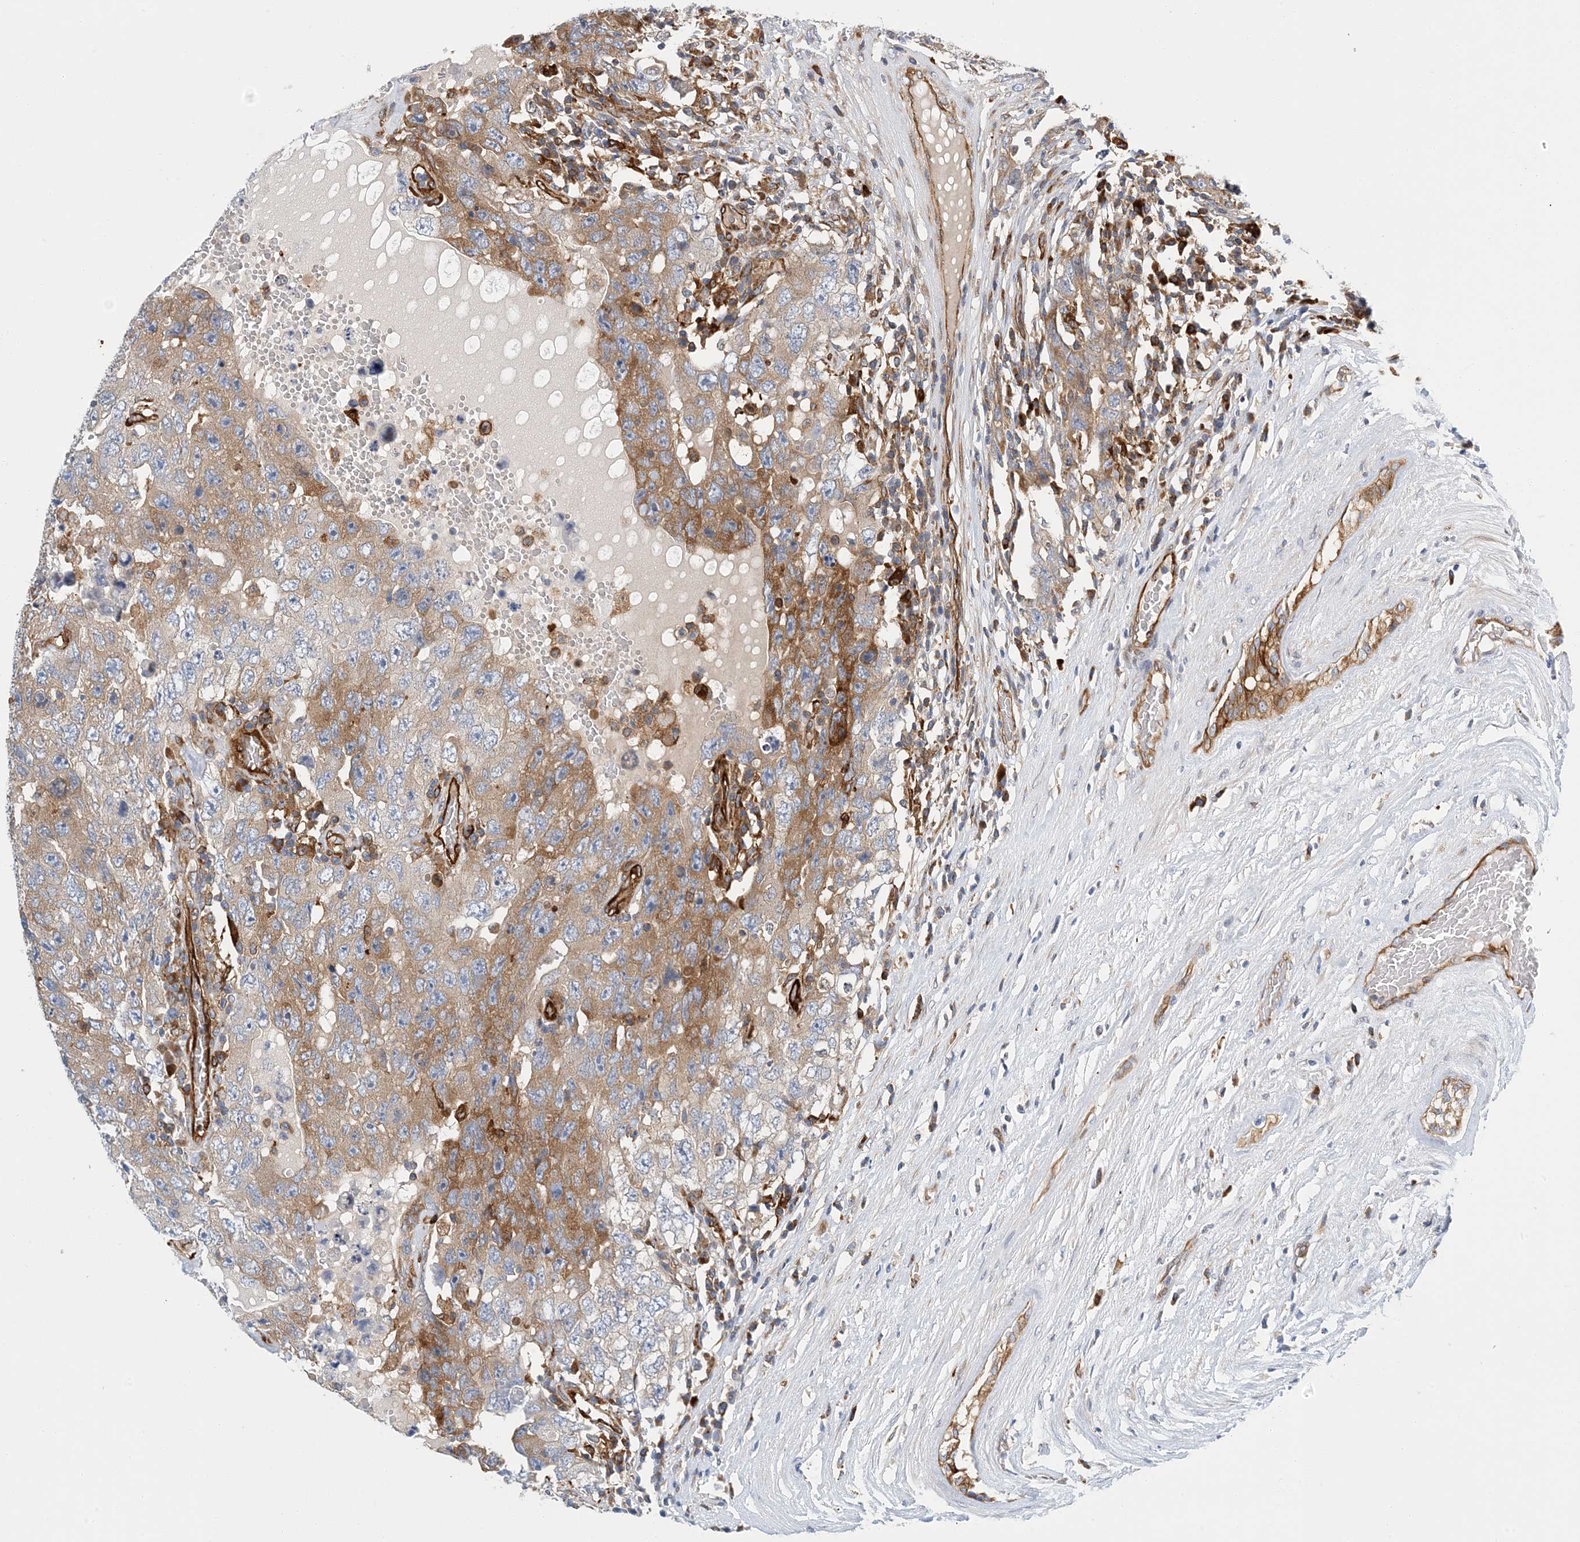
{"staining": {"intensity": "moderate", "quantity": "25%-75%", "location": "cytoplasmic/membranous"}, "tissue": "testis cancer", "cell_type": "Tumor cells", "image_type": "cancer", "snomed": [{"axis": "morphology", "description": "Carcinoma, Embryonal, NOS"}, {"axis": "topography", "description": "Testis"}], "caption": "Testis cancer (embryonal carcinoma) stained with immunohistochemistry displays moderate cytoplasmic/membranous positivity in approximately 25%-75% of tumor cells.", "gene": "PCDHA2", "patient": {"sex": "male", "age": 26}}